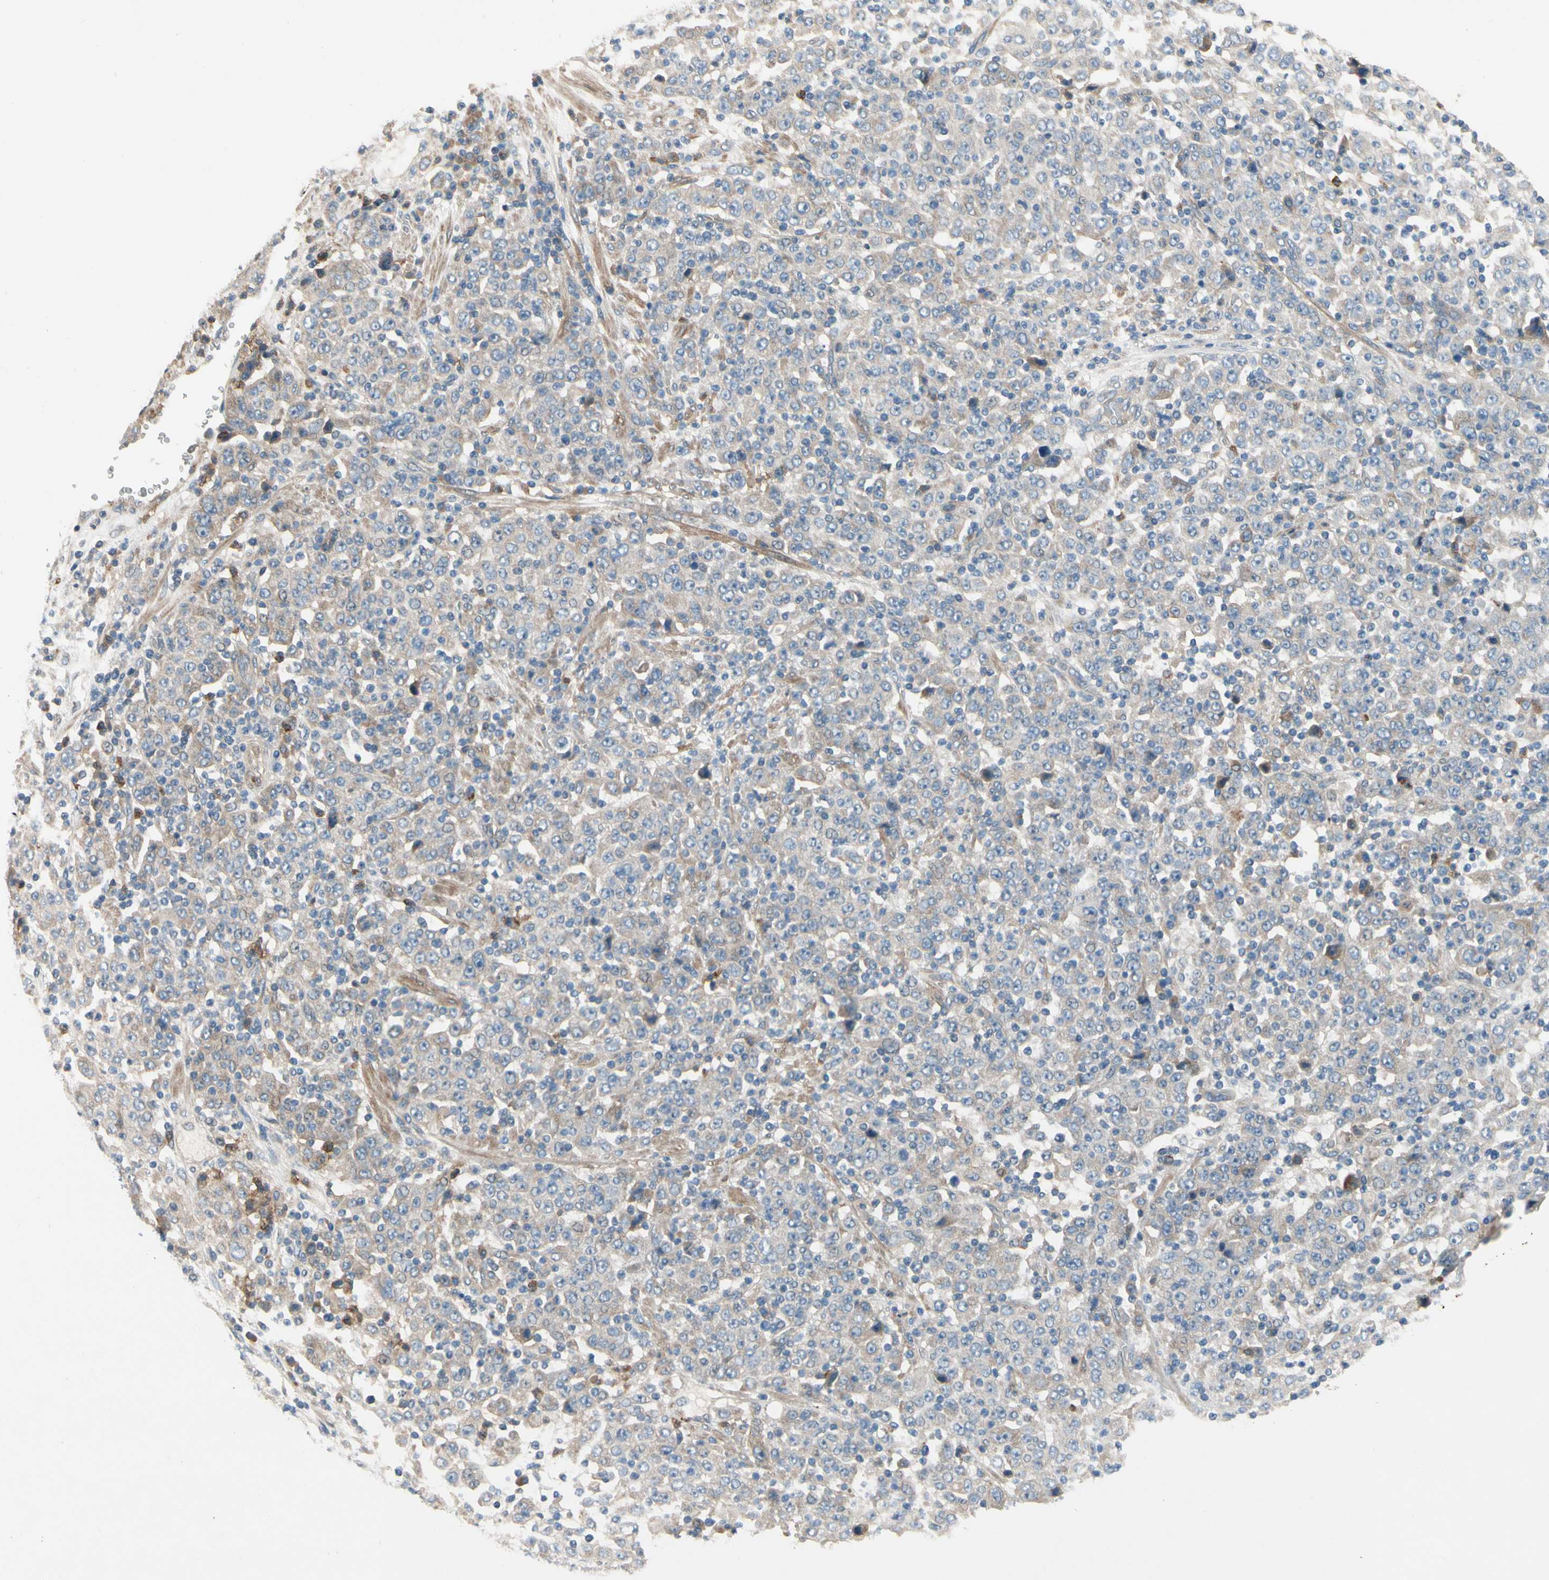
{"staining": {"intensity": "weak", "quantity": "<25%", "location": "cytoplasmic/membranous"}, "tissue": "stomach cancer", "cell_type": "Tumor cells", "image_type": "cancer", "snomed": [{"axis": "morphology", "description": "Normal tissue, NOS"}, {"axis": "morphology", "description": "Adenocarcinoma, NOS"}, {"axis": "topography", "description": "Stomach, upper"}, {"axis": "topography", "description": "Stomach"}], "caption": "DAB immunohistochemical staining of human stomach cancer (adenocarcinoma) reveals no significant positivity in tumor cells.", "gene": "SIGLEC5", "patient": {"sex": "male", "age": 59}}